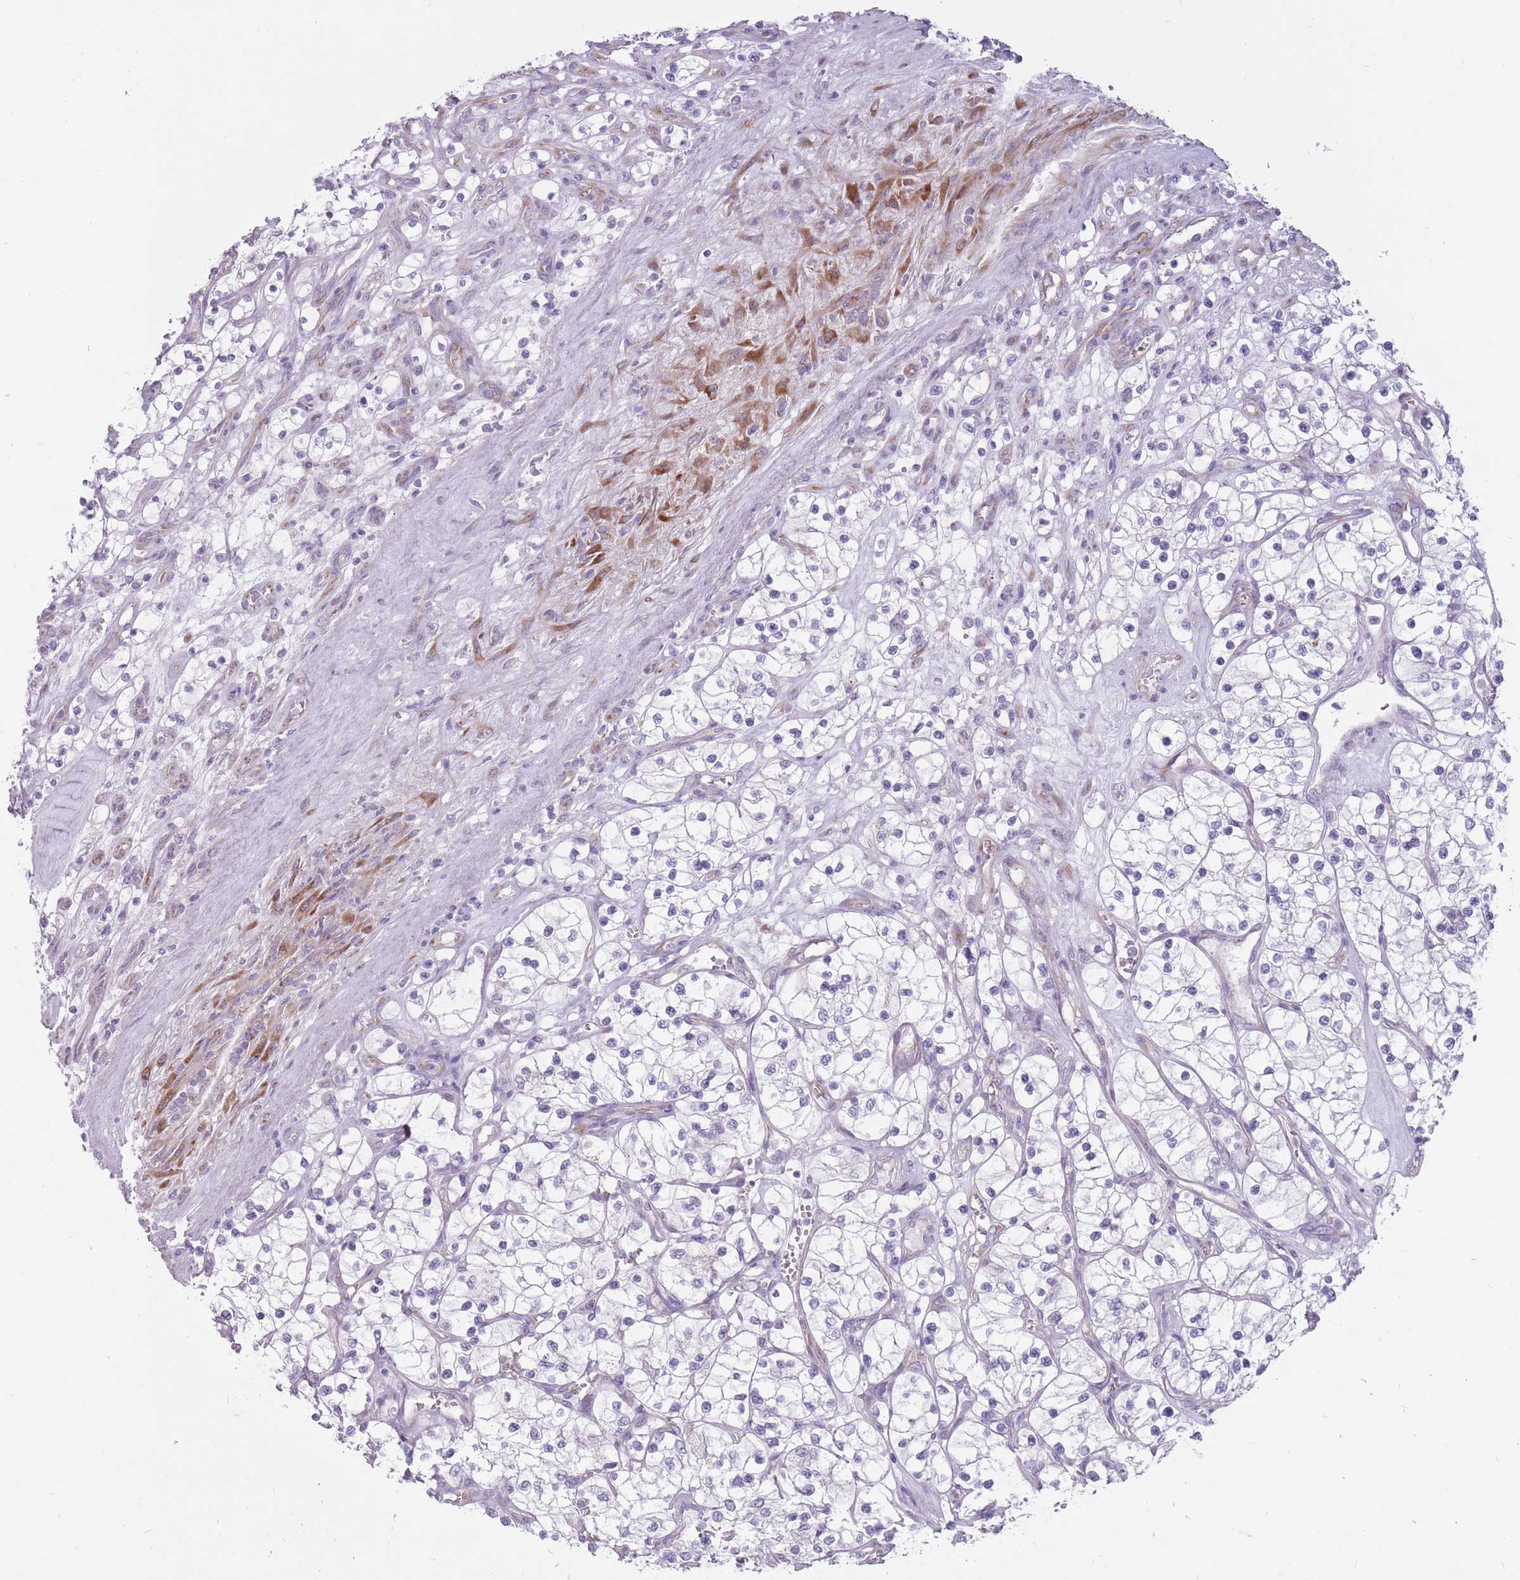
{"staining": {"intensity": "negative", "quantity": "none", "location": "none"}, "tissue": "renal cancer", "cell_type": "Tumor cells", "image_type": "cancer", "snomed": [{"axis": "morphology", "description": "Adenocarcinoma, NOS"}, {"axis": "topography", "description": "Kidney"}], "caption": "High power microscopy micrograph of an IHC histopathology image of adenocarcinoma (renal), revealing no significant expression in tumor cells. (Brightfield microscopy of DAB immunohistochemistry (IHC) at high magnification).", "gene": "RPL18", "patient": {"sex": "female", "age": 69}}